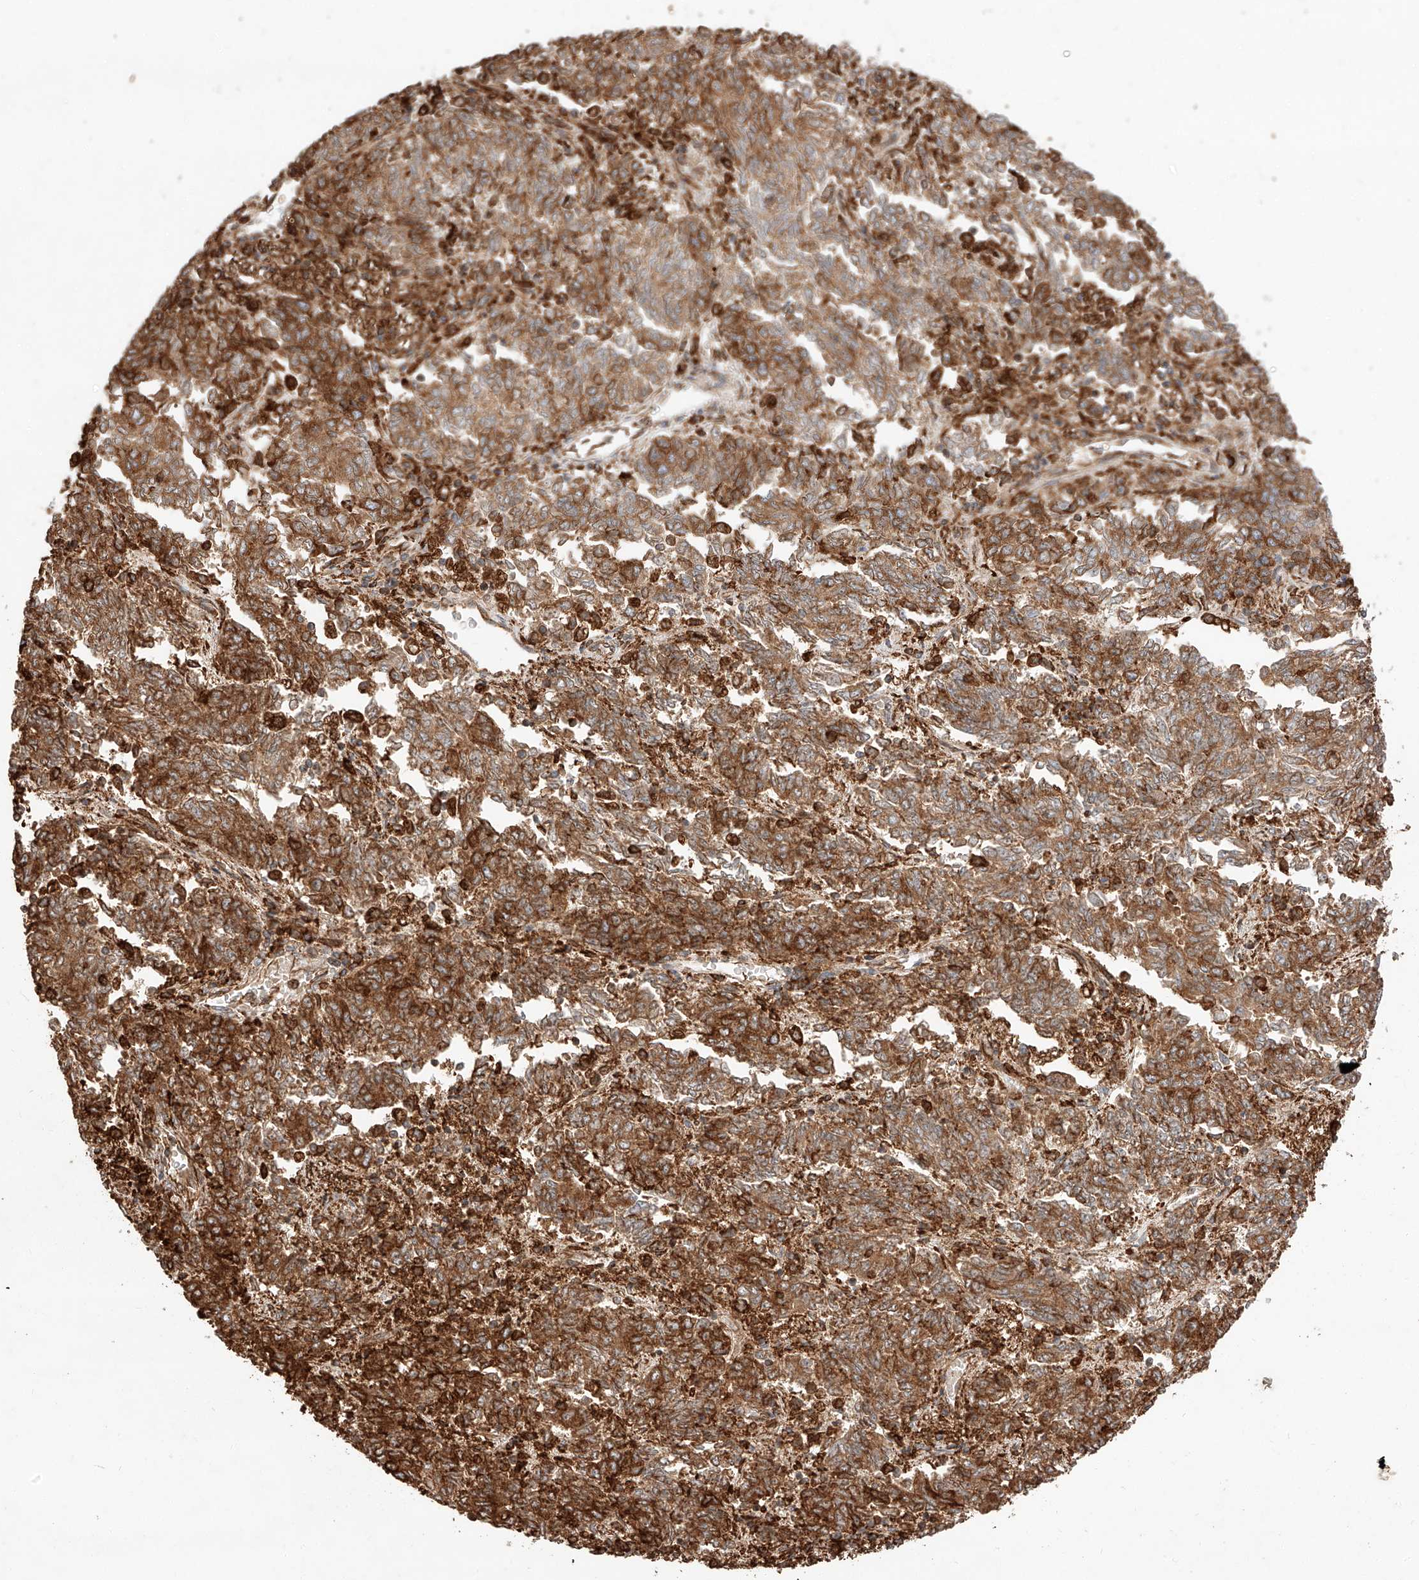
{"staining": {"intensity": "strong", "quantity": ">75%", "location": "cytoplasmic/membranous"}, "tissue": "endometrial cancer", "cell_type": "Tumor cells", "image_type": "cancer", "snomed": [{"axis": "morphology", "description": "Adenocarcinoma, NOS"}, {"axis": "topography", "description": "Endometrium"}], "caption": "Strong cytoplasmic/membranous positivity is seen in approximately >75% of tumor cells in adenocarcinoma (endometrial). (DAB IHC with brightfield microscopy, high magnification).", "gene": "ZNF84", "patient": {"sex": "female", "age": 80}}